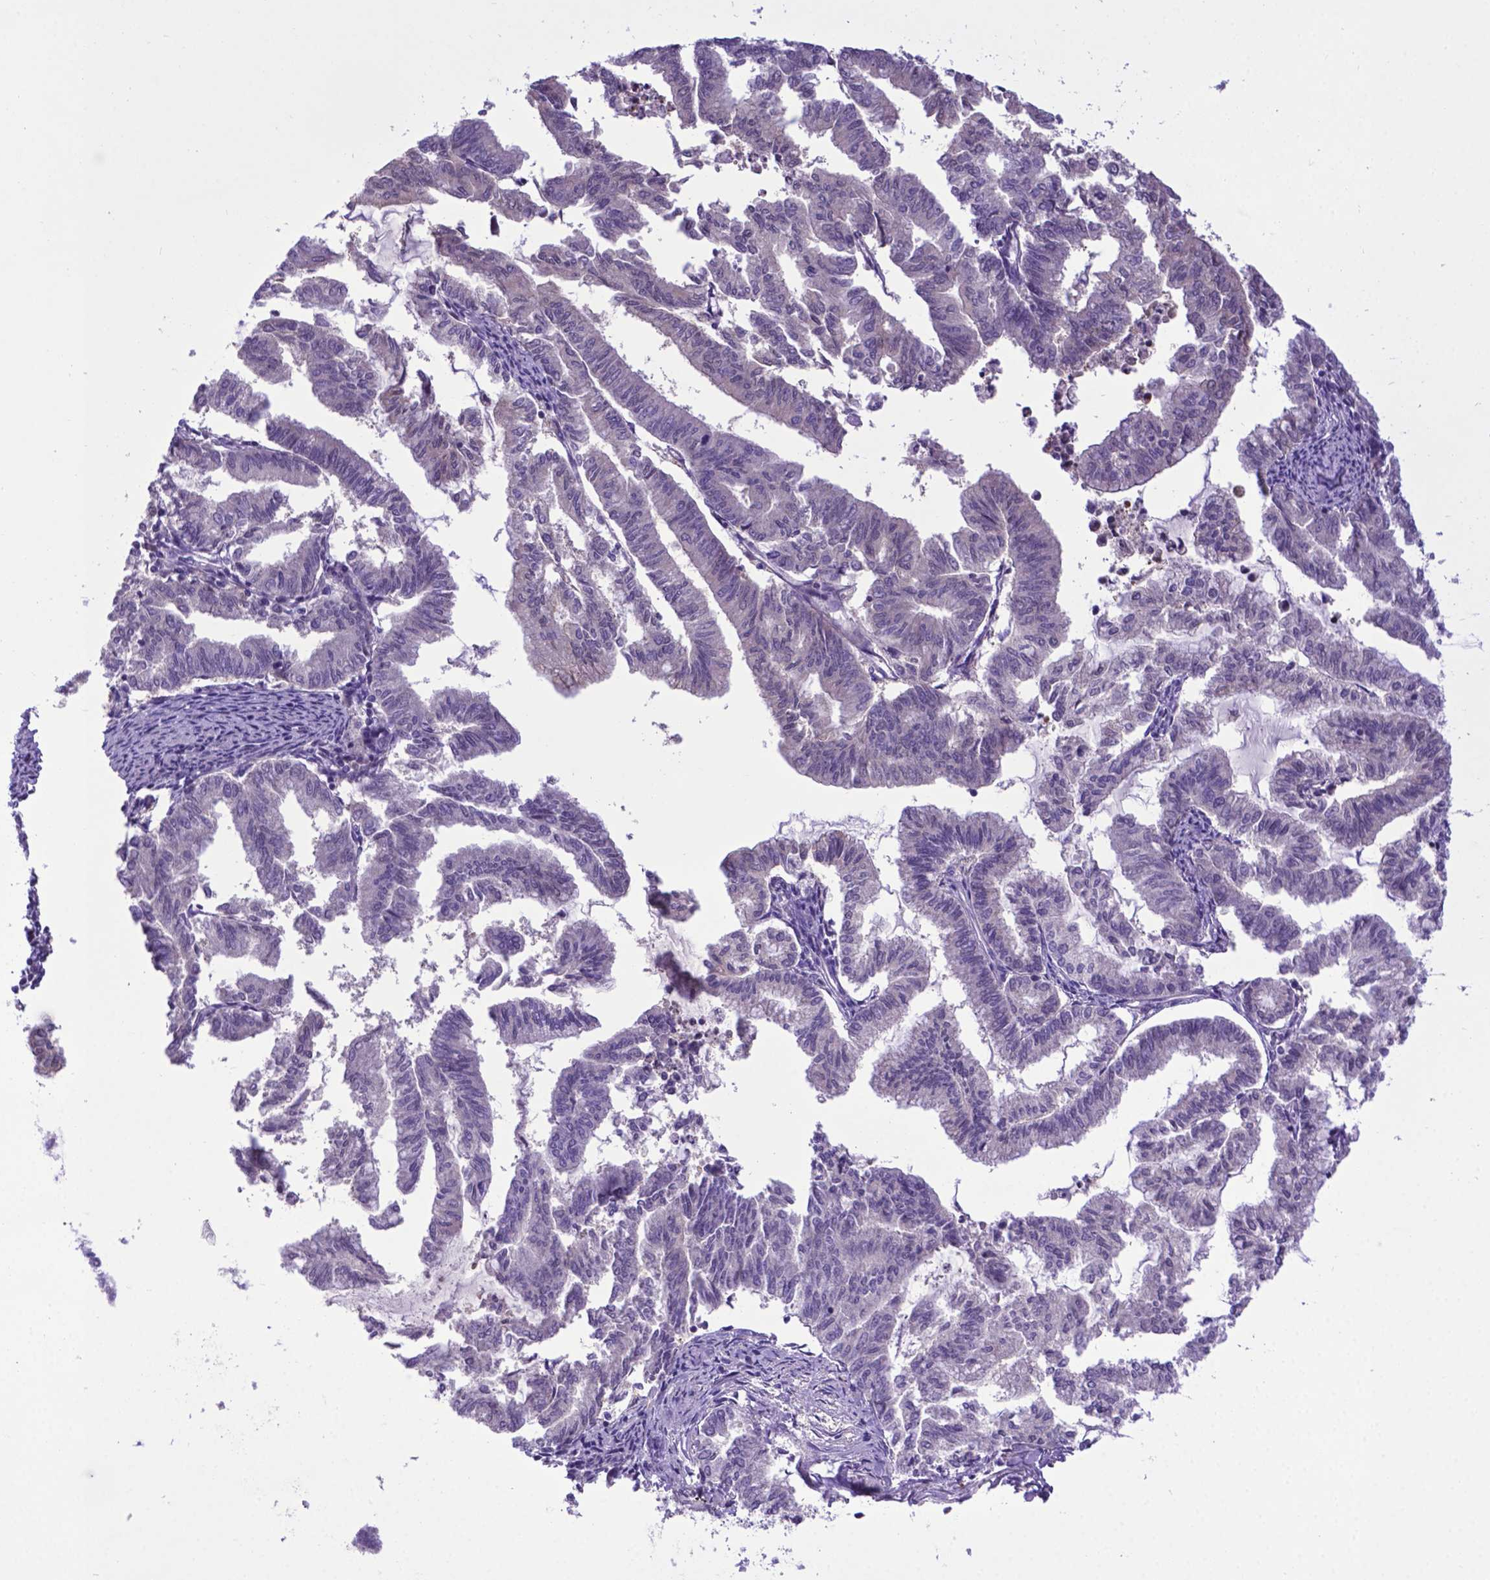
{"staining": {"intensity": "negative", "quantity": "none", "location": "none"}, "tissue": "endometrial cancer", "cell_type": "Tumor cells", "image_type": "cancer", "snomed": [{"axis": "morphology", "description": "Adenocarcinoma, NOS"}, {"axis": "topography", "description": "Endometrium"}], "caption": "This is a image of immunohistochemistry staining of endometrial adenocarcinoma, which shows no staining in tumor cells.", "gene": "ADRA2B", "patient": {"sex": "female", "age": 79}}